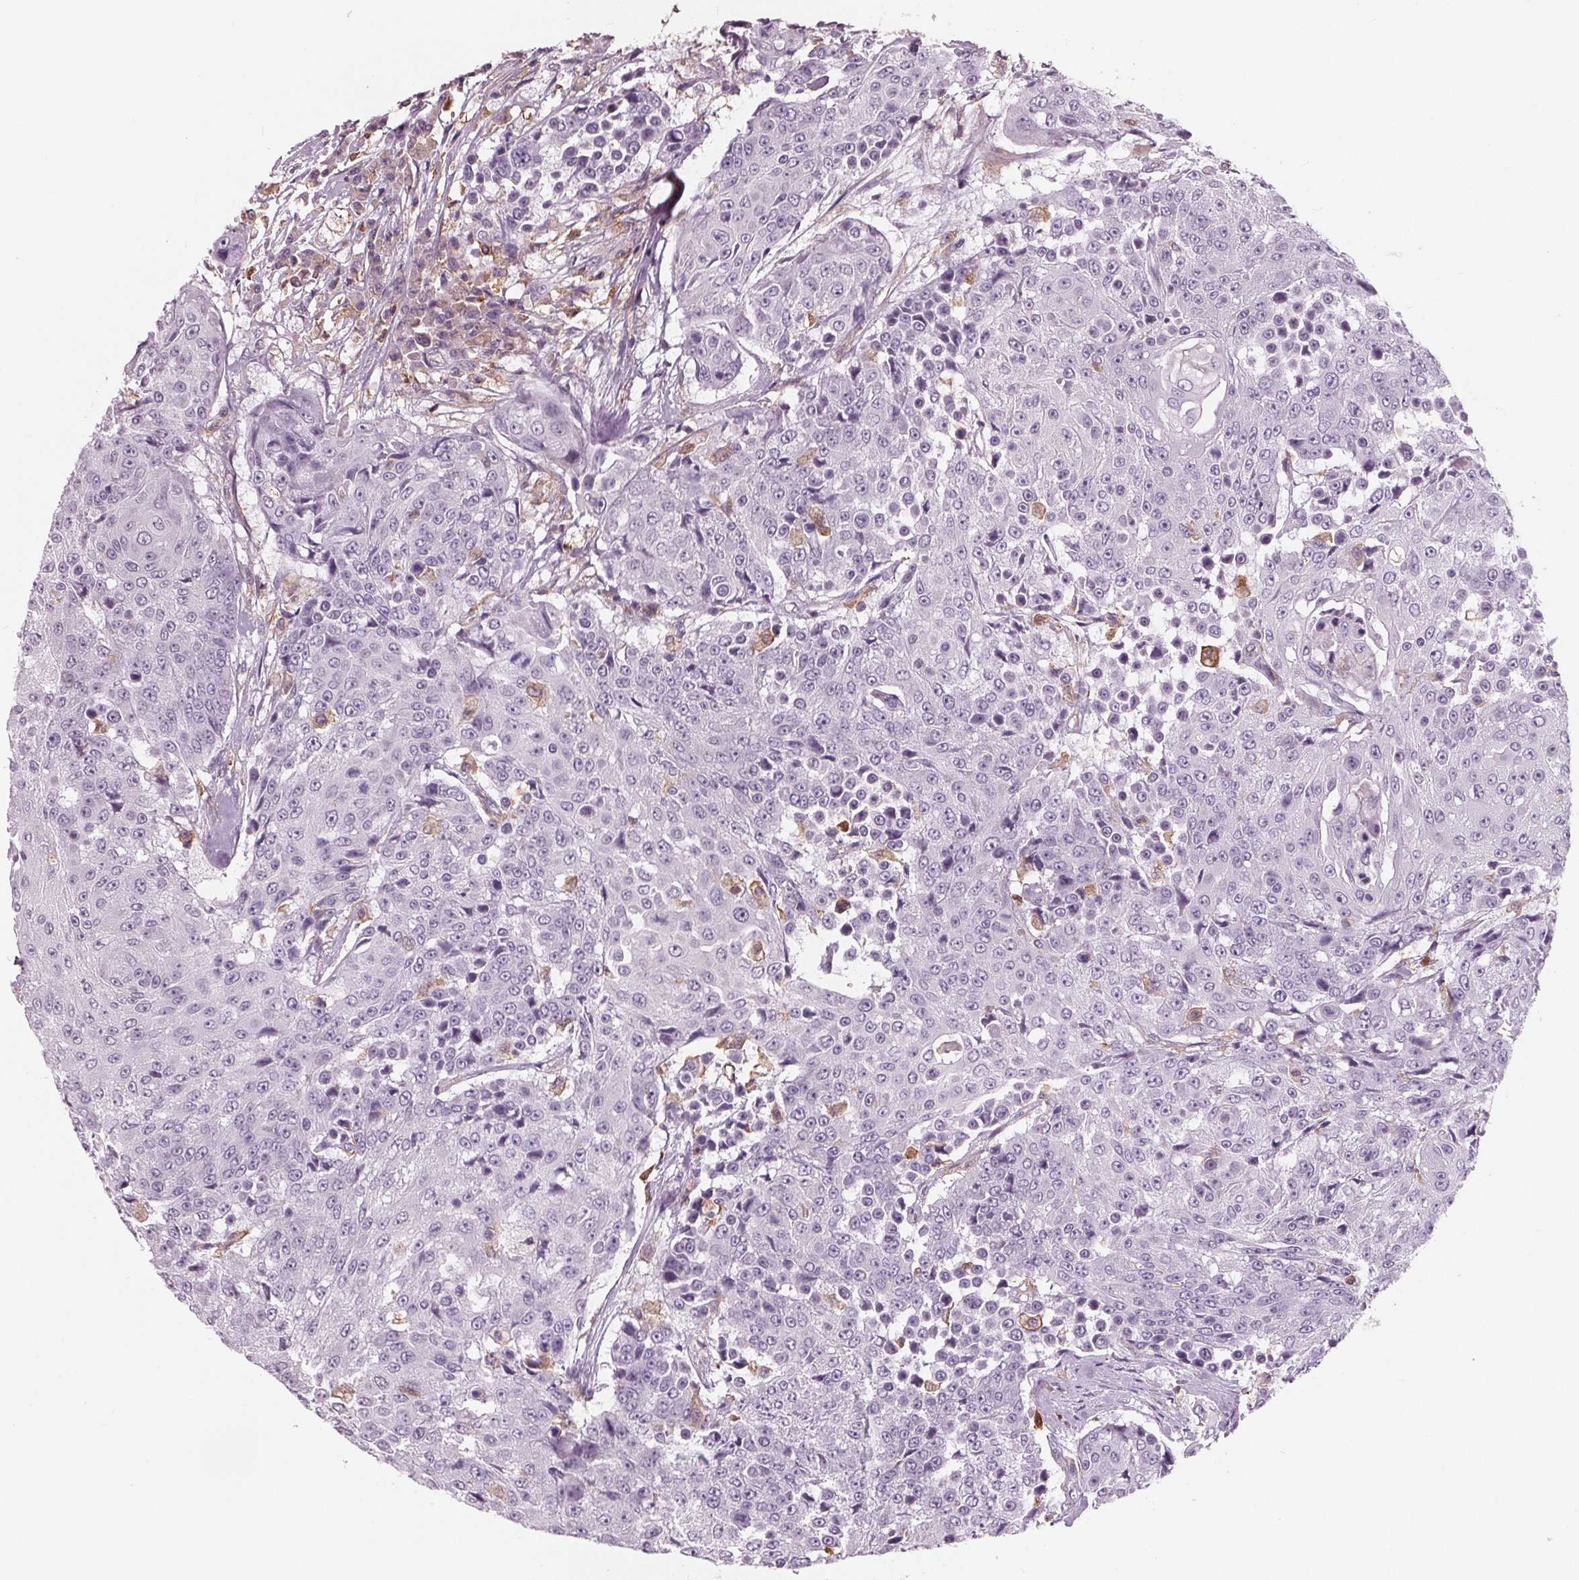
{"staining": {"intensity": "negative", "quantity": "none", "location": "none"}, "tissue": "urothelial cancer", "cell_type": "Tumor cells", "image_type": "cancer", "snomed": [{"axis": "morphology", "description": "Urothelial carcinoma, High grade"}, {"axis": "topography", "description": "Urinary bladder"}], "caption": "Immunohistochemistry of human high-grade urothelial carcinoma exhibits no staining in tumor cells.", "gene": "ARHGAP25", "patient": {"sex": "female", "age": 63}}